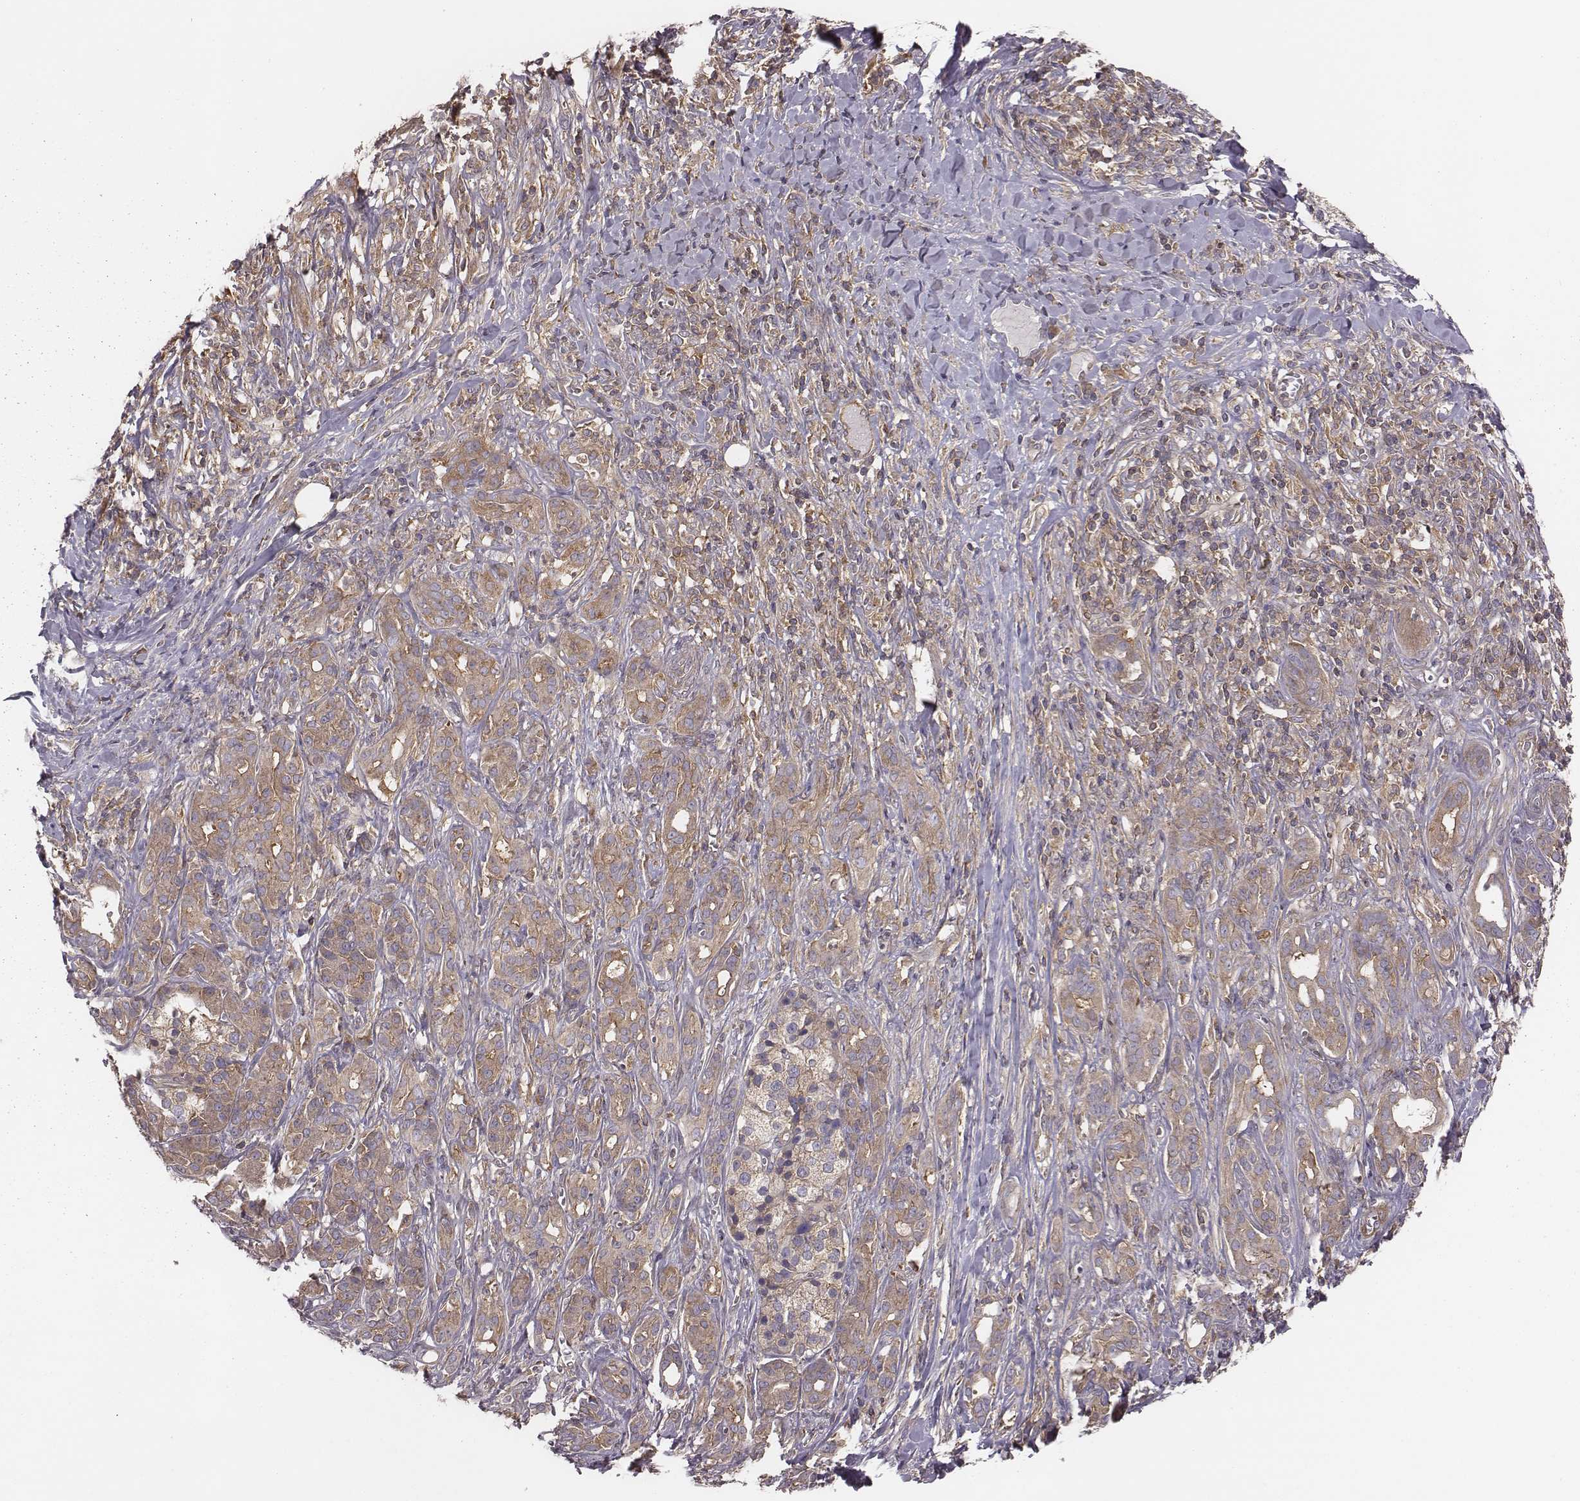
{"staining": {"intensity": "weak", "quantity": ">75%", "location": "cytoplasmic/membranous"}, "tissue": "pancreatic cancer", "cell_type": "Tumor cells", "image_type": "cancer", "snomed": [{"axis": "morphology", "description": "Adenocarcinoma, NOS"}, {"axis": "topography", "description": "Pancreas"}], "caption": "Weak cytoplasmic/membranous expression is appreciated in about >75% of tumor cells in pancreatic cancer (adenocarcinoma).", "gene": "CAD", "patient": {"sex": "male", "age": 61}}